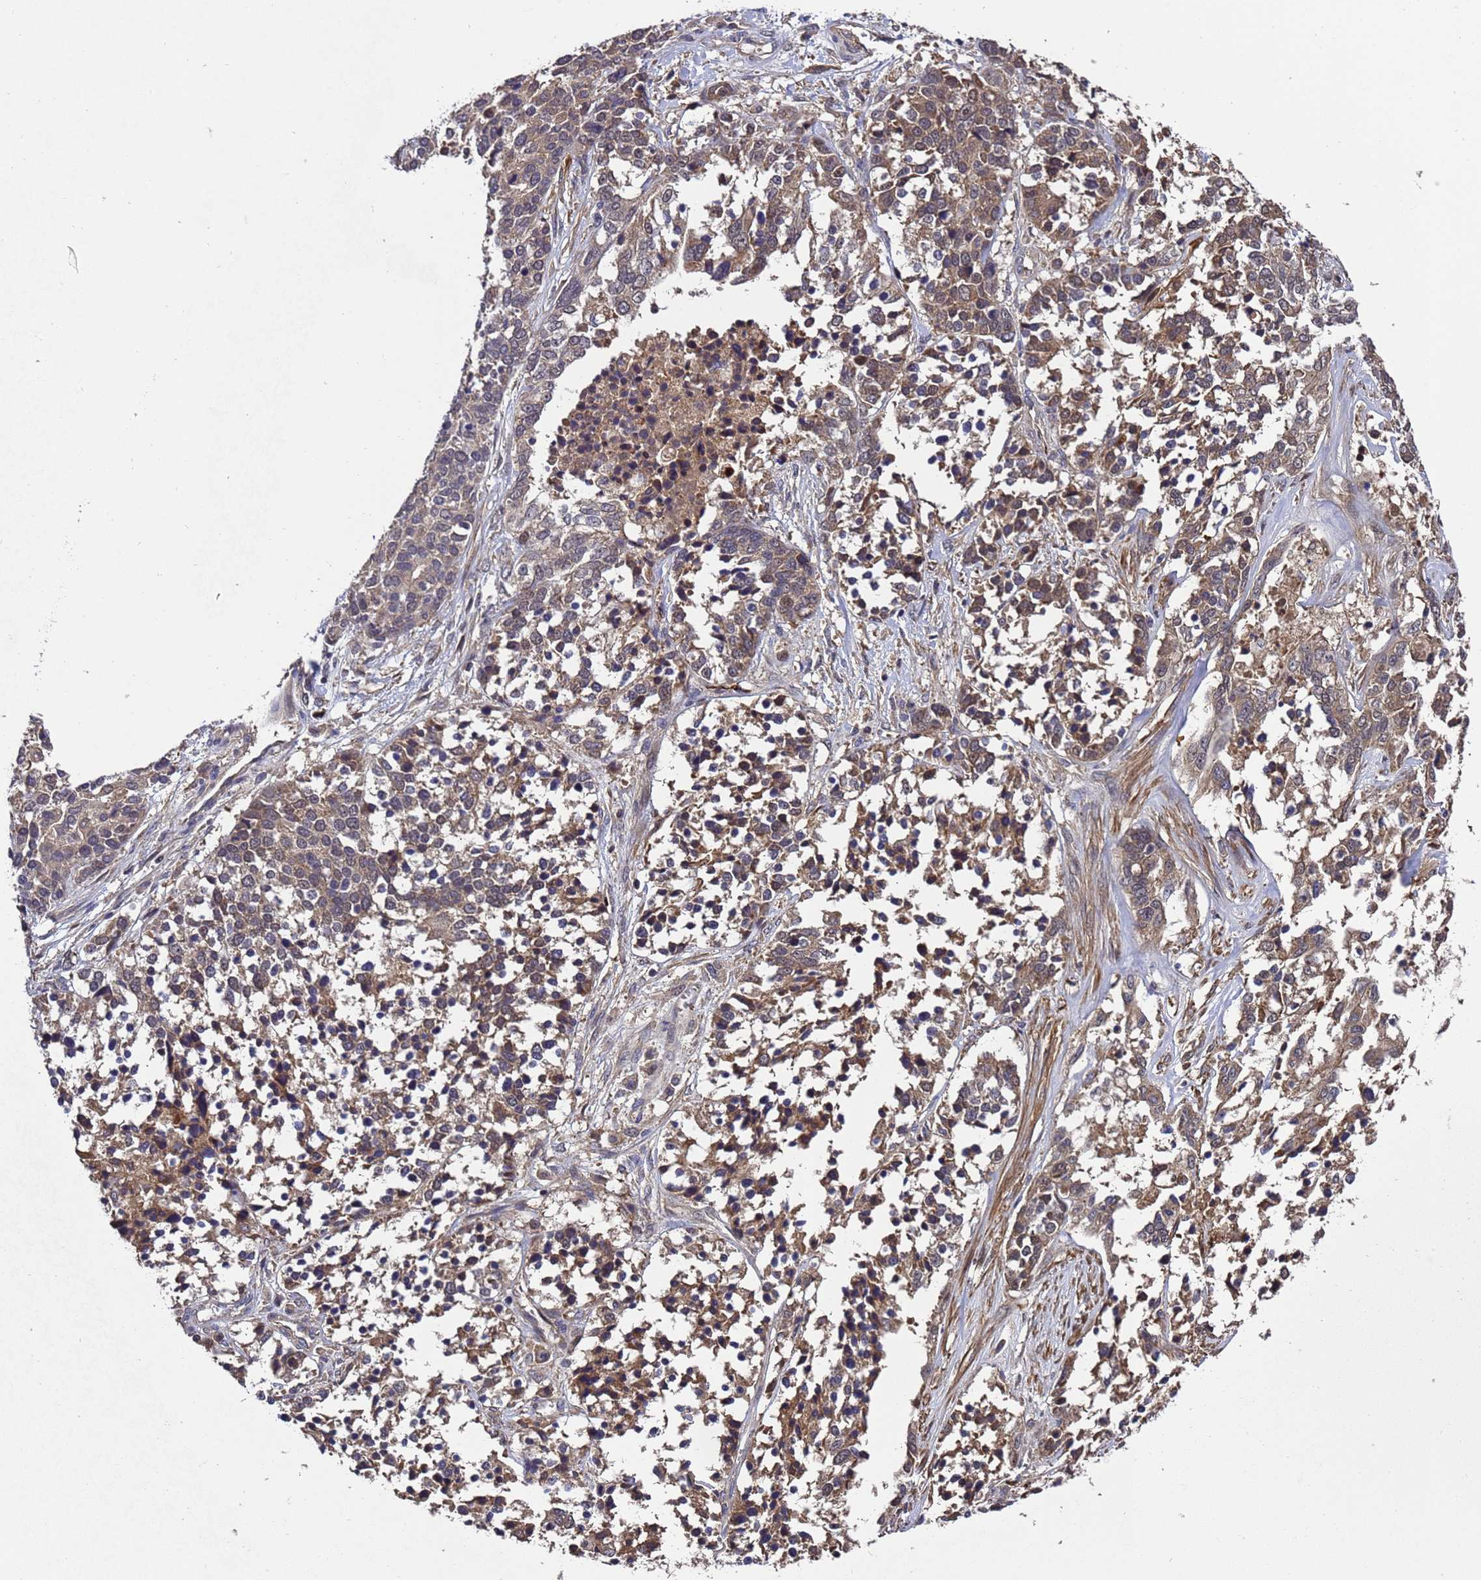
{"staining": {"intensity": "moderate", "quantity": ">75%", "location": "cytoplasmic/membranous"}, "tissue": "ovarian cancer", "cell_type": "Tumor cells", "image_type": "cancer", "snomed": [{"axis": "morphology", "description": "Cystadenocarcinoma, serous, NOS"}, {"axis": "topography", "description": "Ovary"}], "caption": "Protein positivity by immunohistochemistry displays moderate cytoplasmic/membranous expression in approximately >75% of tumor cells in serous cystadenocarcinoma (ovarian).", "gene": "GSTCD", "patient": {"sex": "female", "age": 44}}